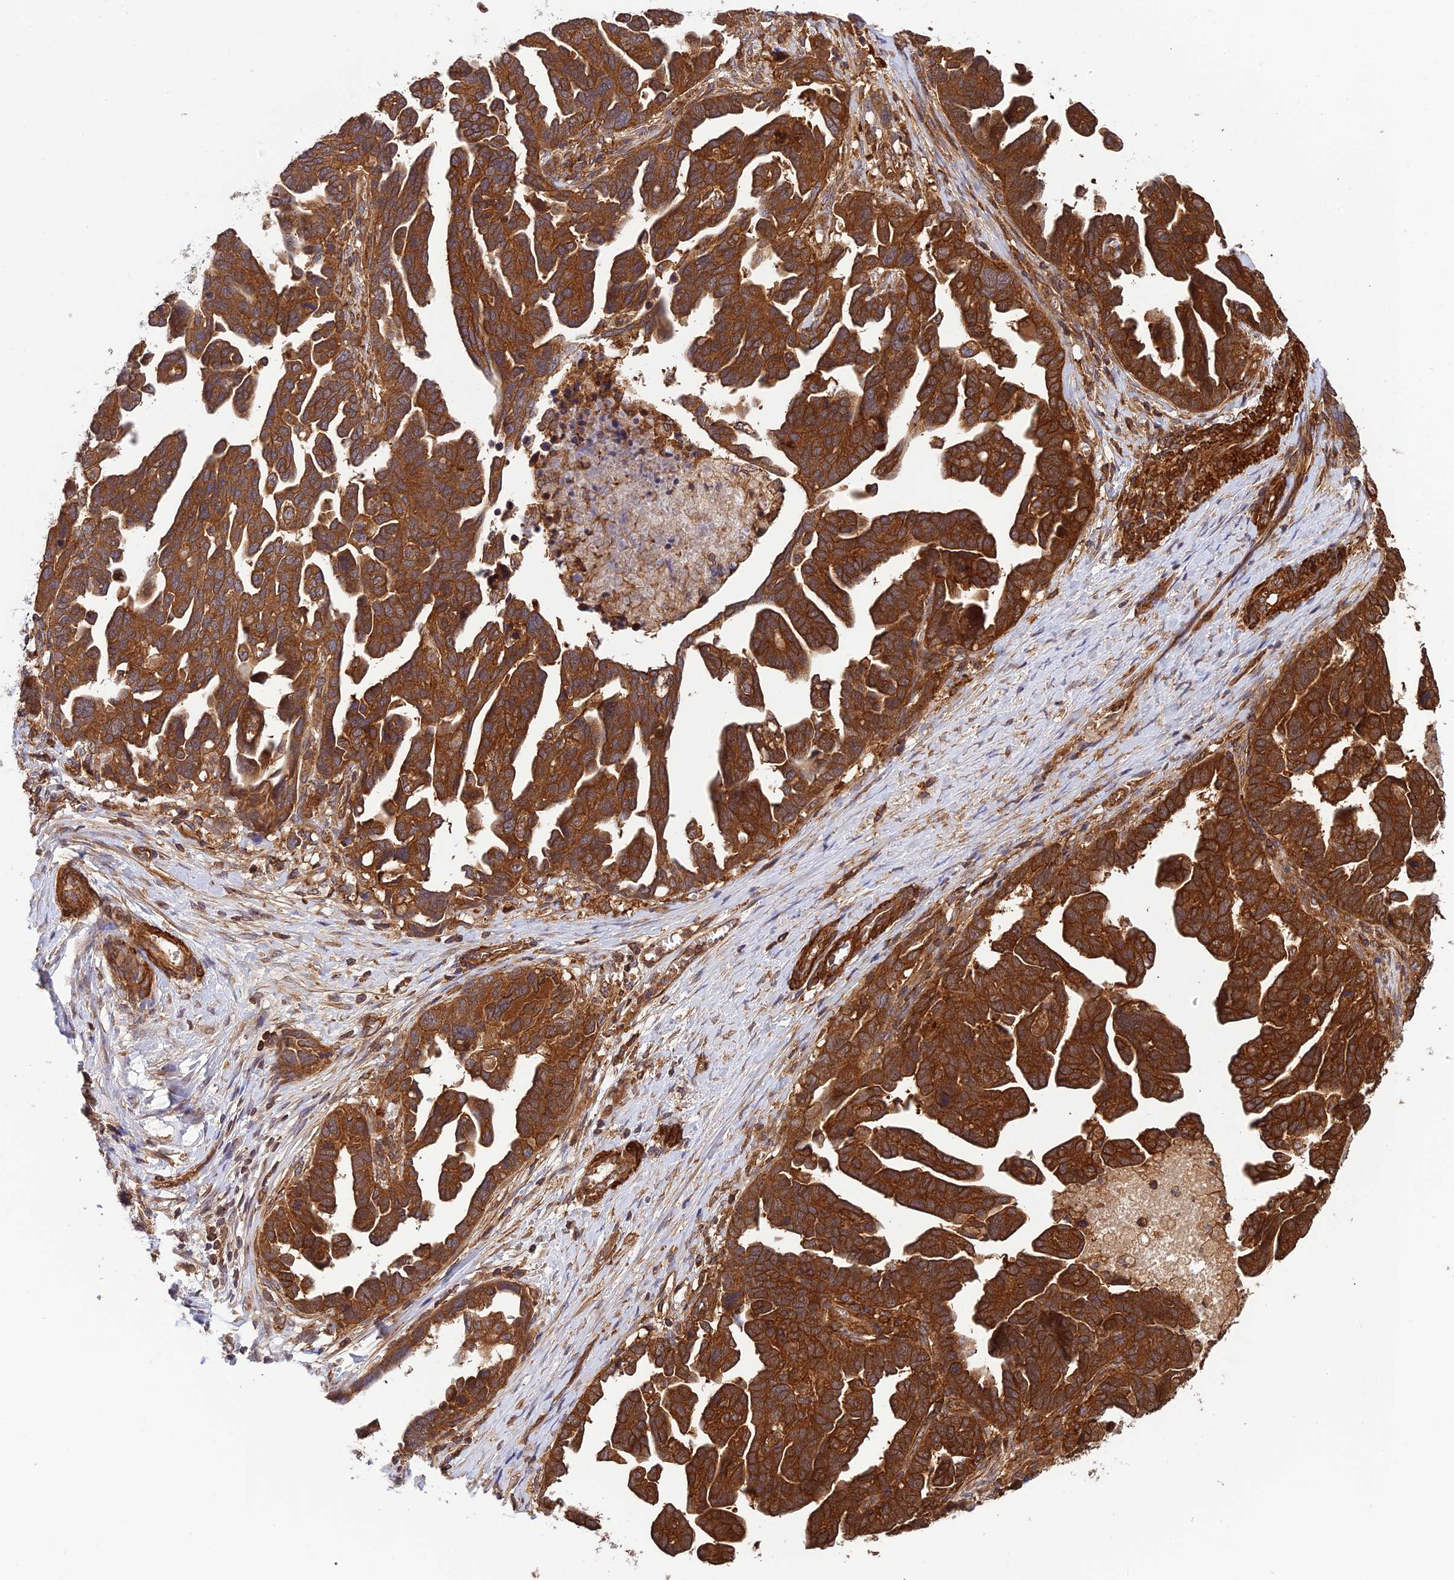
{"staining": {"intensity": "strong", "quantity": ">75%", "location": "cytoplasmic/membranous"}, "tissue": "ovarian cancer", "cell_type": "Tumor cells", "image_type": "cancer", "snomed": [{"axis": "morphology", "description": "Cystadenocarcinoma, serous, NOS"}, {"axis": "topography", "description": "Ovary"}], "caption": "Serous cystadenocarcinoma (ovarian) was stained to show a protein in brown. There is high levels of strong cytoplasmic/membranous expression in about >75% of tumor cells.", "gene": "EVI5L", "patient": {"sex": "female", "age": 54}}